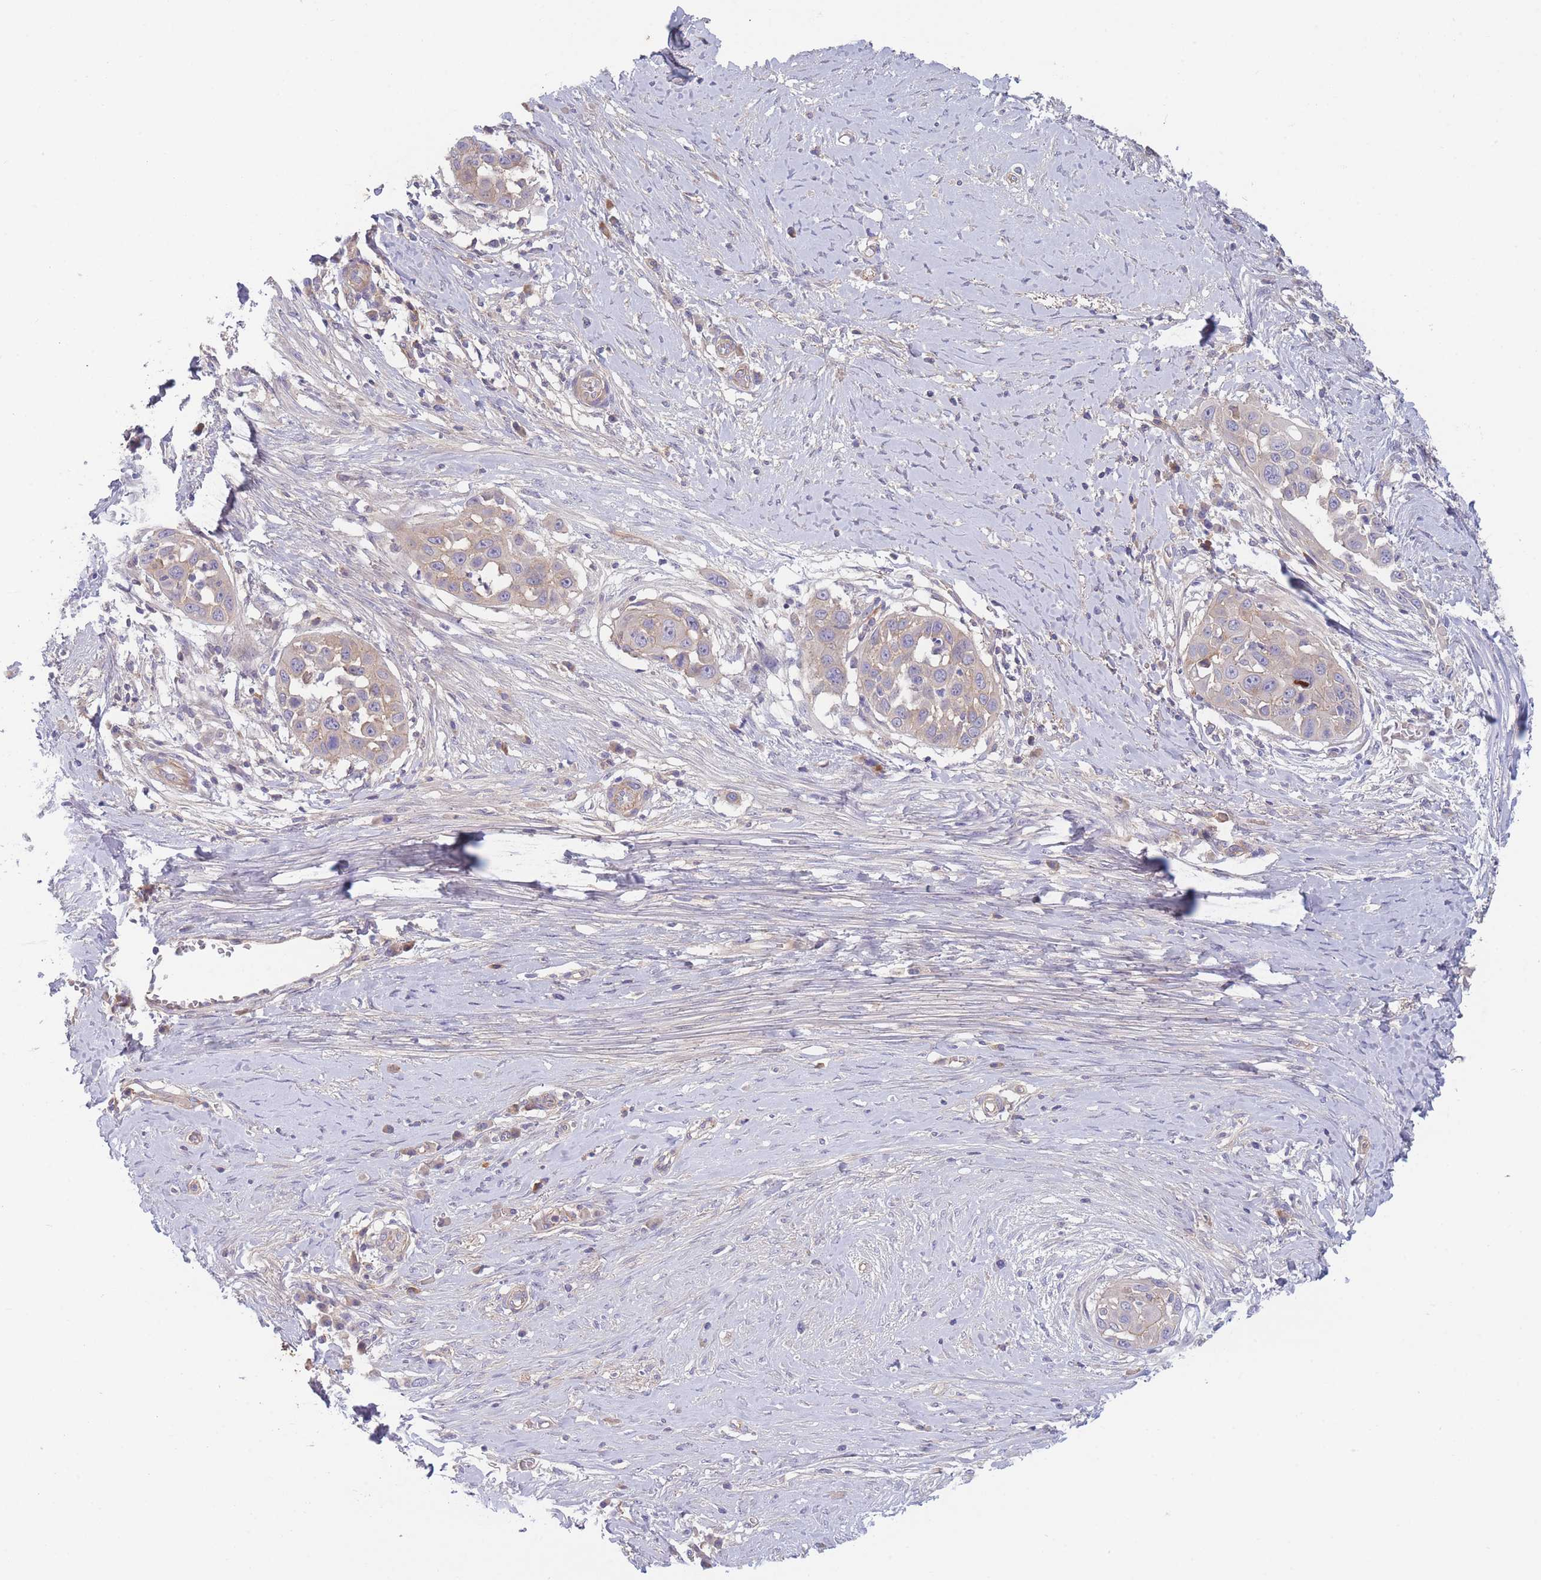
{"staining": {"intensity": "weak", "quantity": "25%-75%", "location": "cytoplasmic/membranous"}, "tissue": "skin cancer", "cell_type": "Tumor cells", "image_type": "cancer", "snomed": [{"axis": "morphology", "description": "Squamous cell carcinoma, NOS"}, {"axis": "topography", "description": "Skin"}], "caption": "DAB (3,3'-diaminobenzidine) immunohistochemical staining of skin cancer (squamous cell carcinoma) demonstrates weak cytoplasmic/membranous protein expression in about 25%-75% of tumor cells. The staining was performed using DAB, with brown indicating positive protein expression. Nuclei are stained blue with hematoxylin.", "gene": "WDR93", "patient": {"sex": "female", "age": 44}}